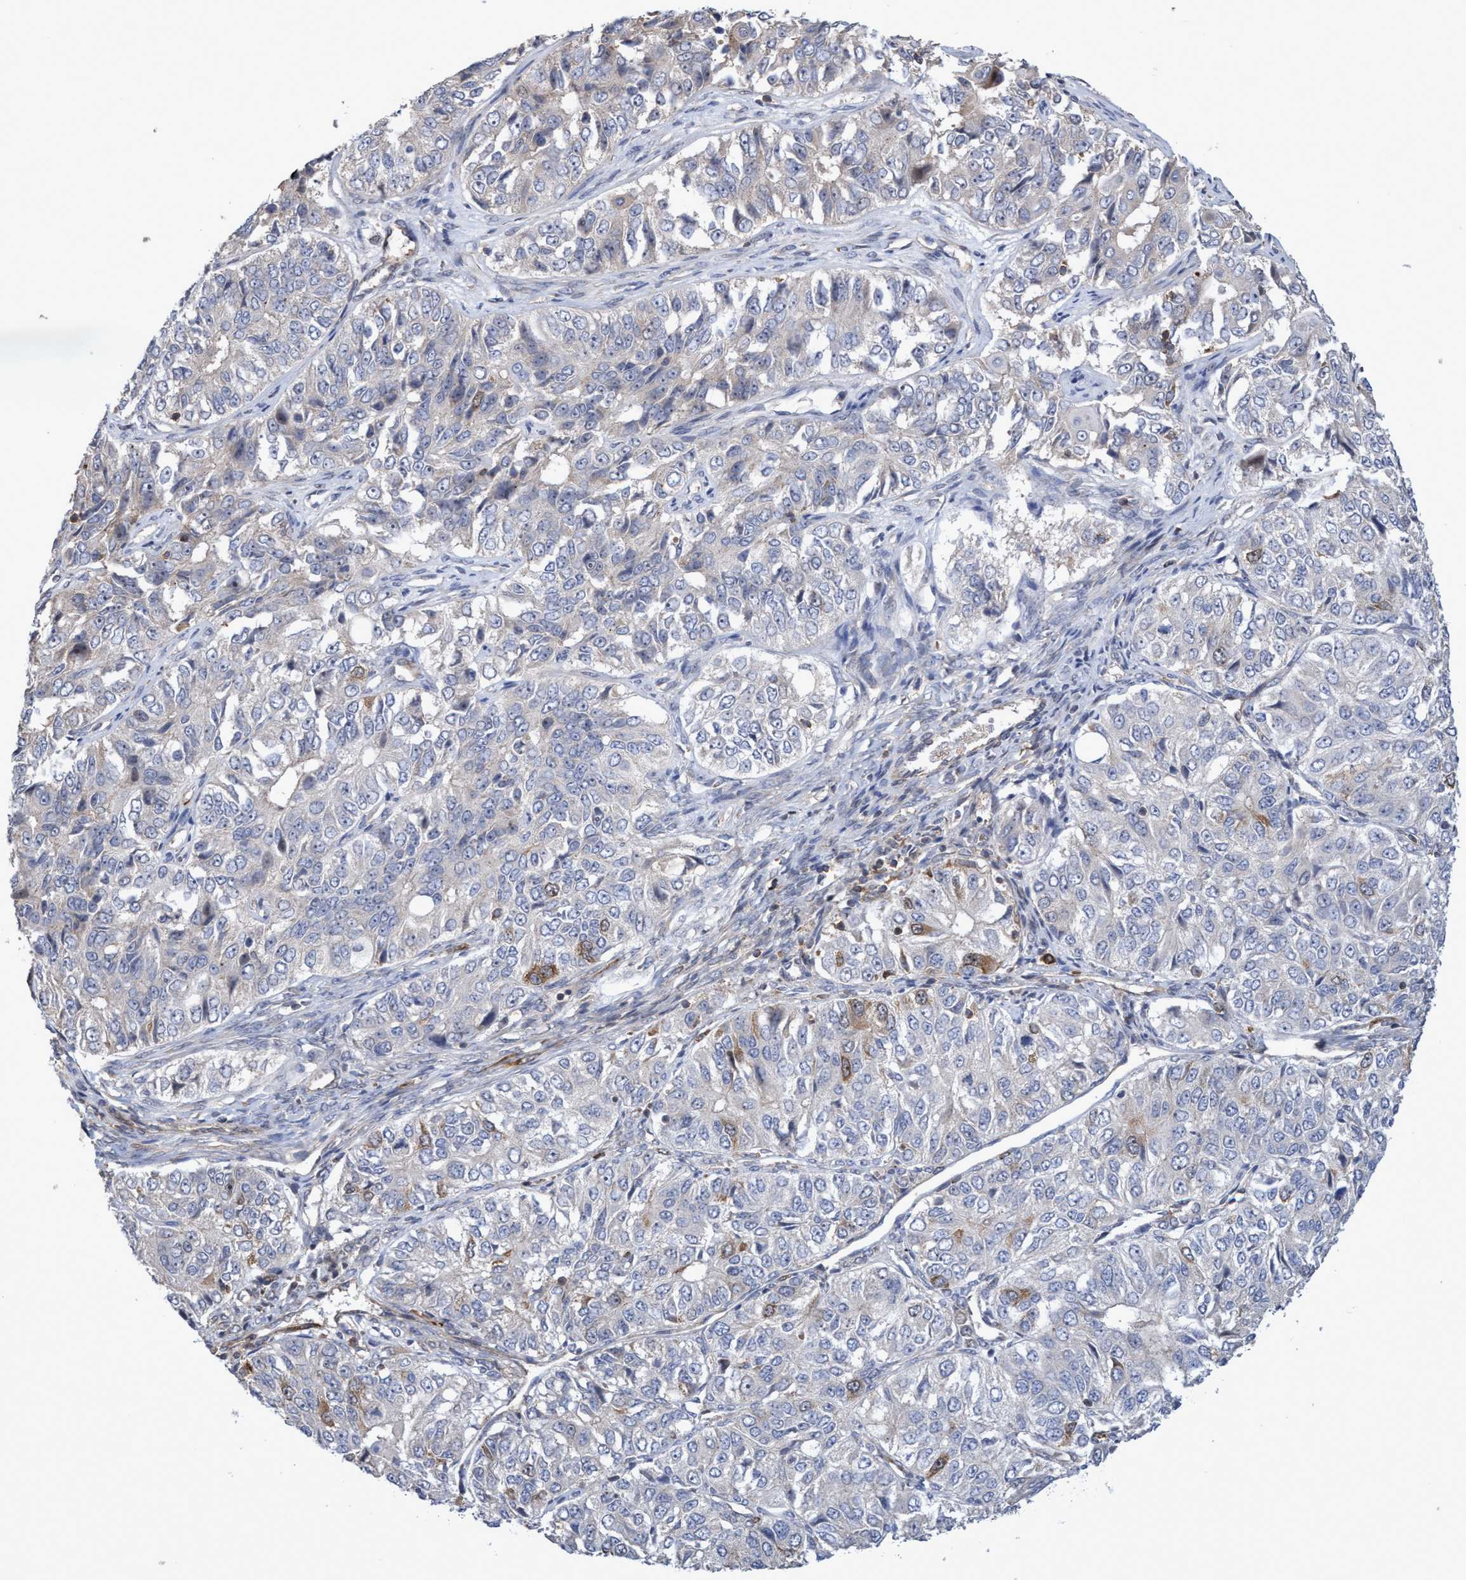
{"staining": {"intensity": "moderate", "quantity": ">75%", "location": "cytoplasmic/membranous,nuclear"}, "tissue": "ovarian cancer", "cell_type": "Tumor cells", "image_type": "cancer", "snomed": [{"axis": "morphology", "description": "Carcinoma, endometroid"}, {"axis": "topography", "description": "Ovary"}], "caption": "Immunohistochemistry (IHC) photomicrograph of neoplastic tissue: ovarian cancer (endometroid carcinoma) stained using IHC demonstrates medium levels of moderate protein expression localized specifically in the cytoplasmic/membranous and nuclear of tumor cells, appearing as a cytoplasmic/membranous and nuclear brown color.", "gene": "SLBP", "patient": {"sex": "female", "age": 51}}